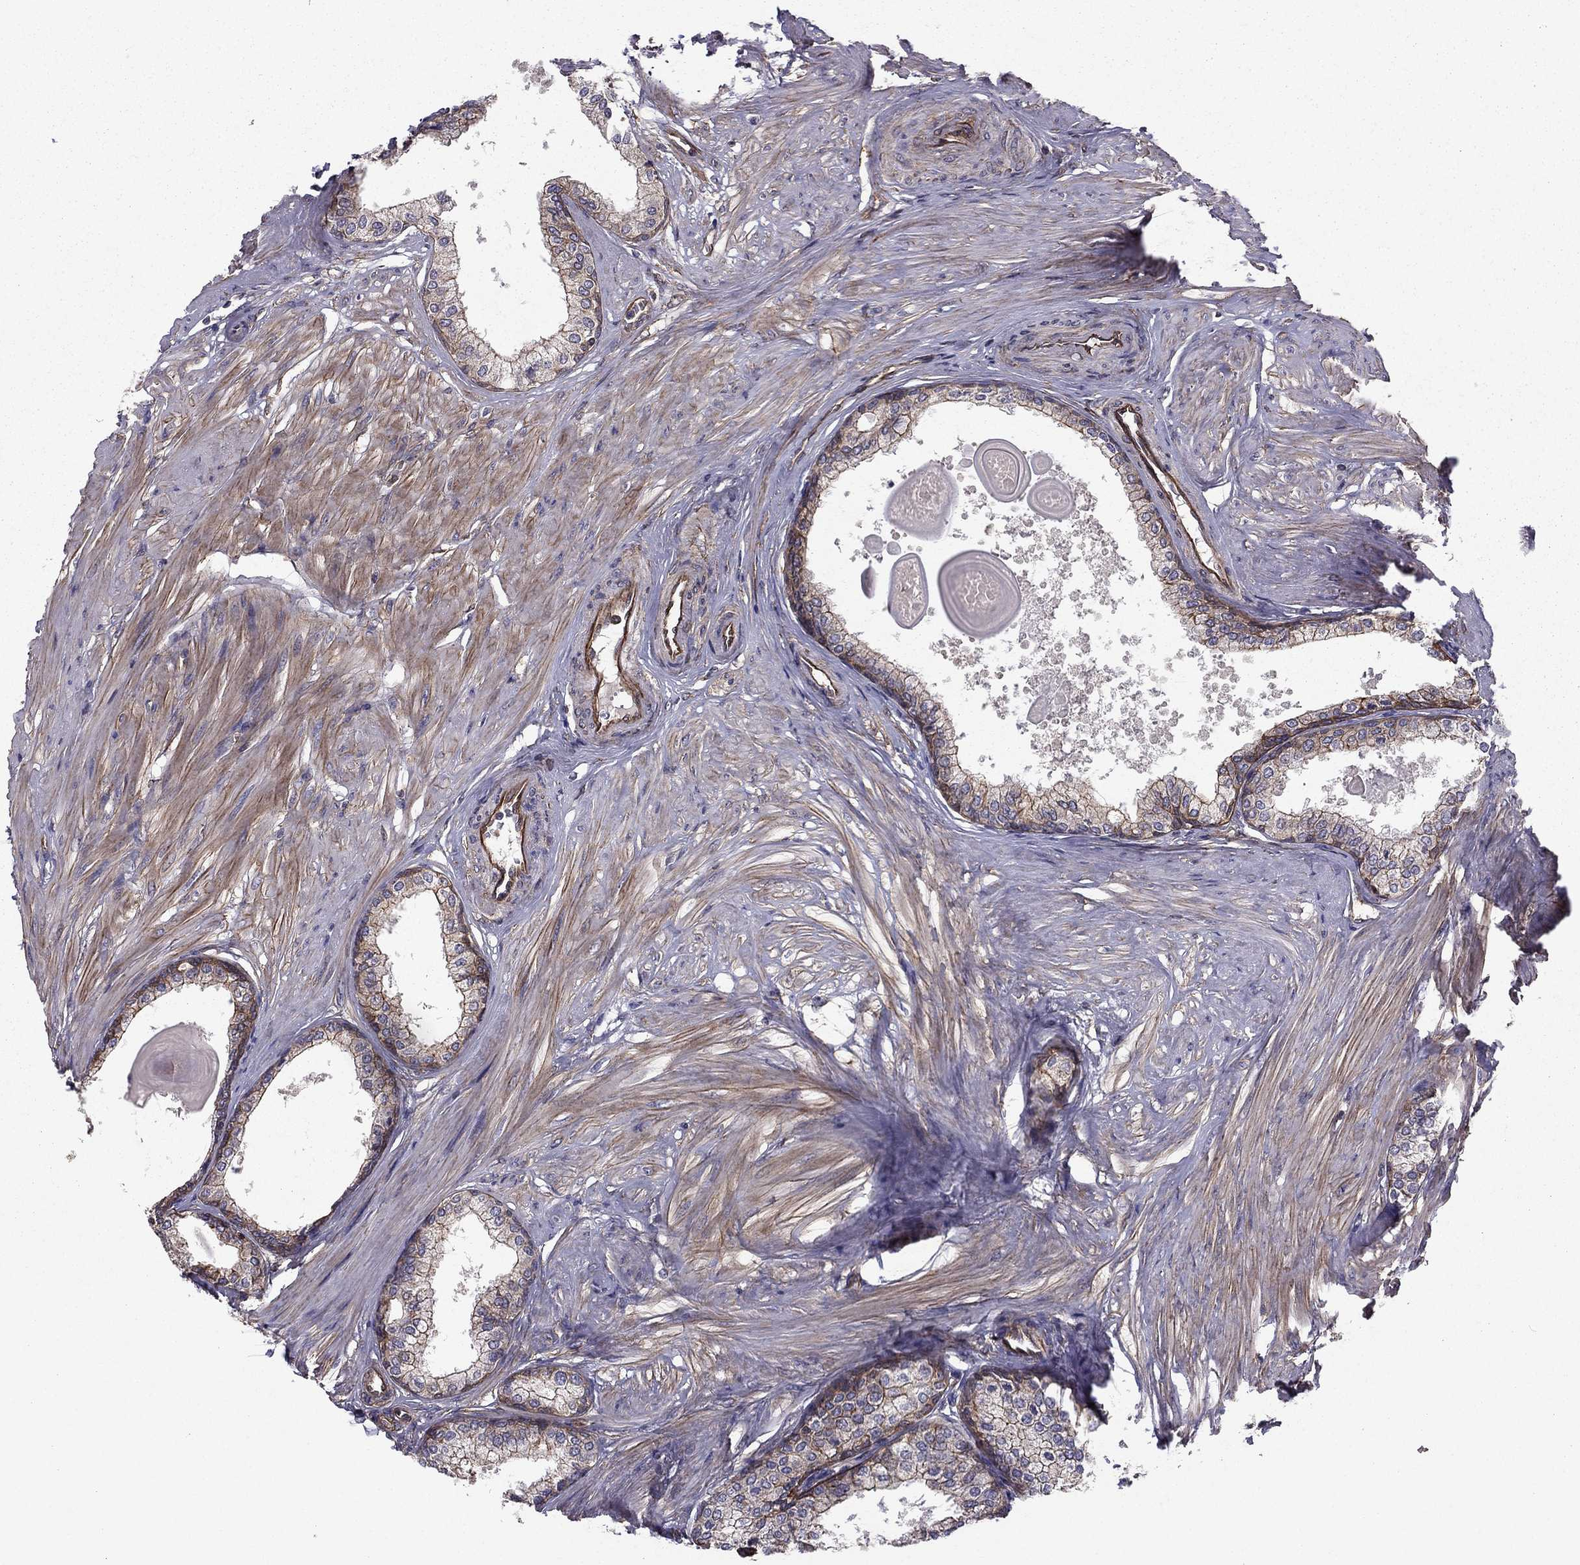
{"staining": {"intensity": "strong", "quantity": "<25%", "location": "cytoplasmic/membranous"}, "tissue": "prostate", "cell_type": "Glandular cells", "image_type": "normal", "snomed": [{"axis": "morphology", "description": "Normal tissue, NOS"}, {"axis": "topography", "description": "Prostate"}], "caption": "Immunohistochemistry (IHC) histopathology image of benign prostate: human prostate stained using IHC shows medium levels of strong protein expression localized specifically in the cytoplasmic/membranous of glandular cells, appearing as a cytoplasmic/membranous brown color.", "gene": "SHMT1", "patient": {"sex": "male", "age": 63}}